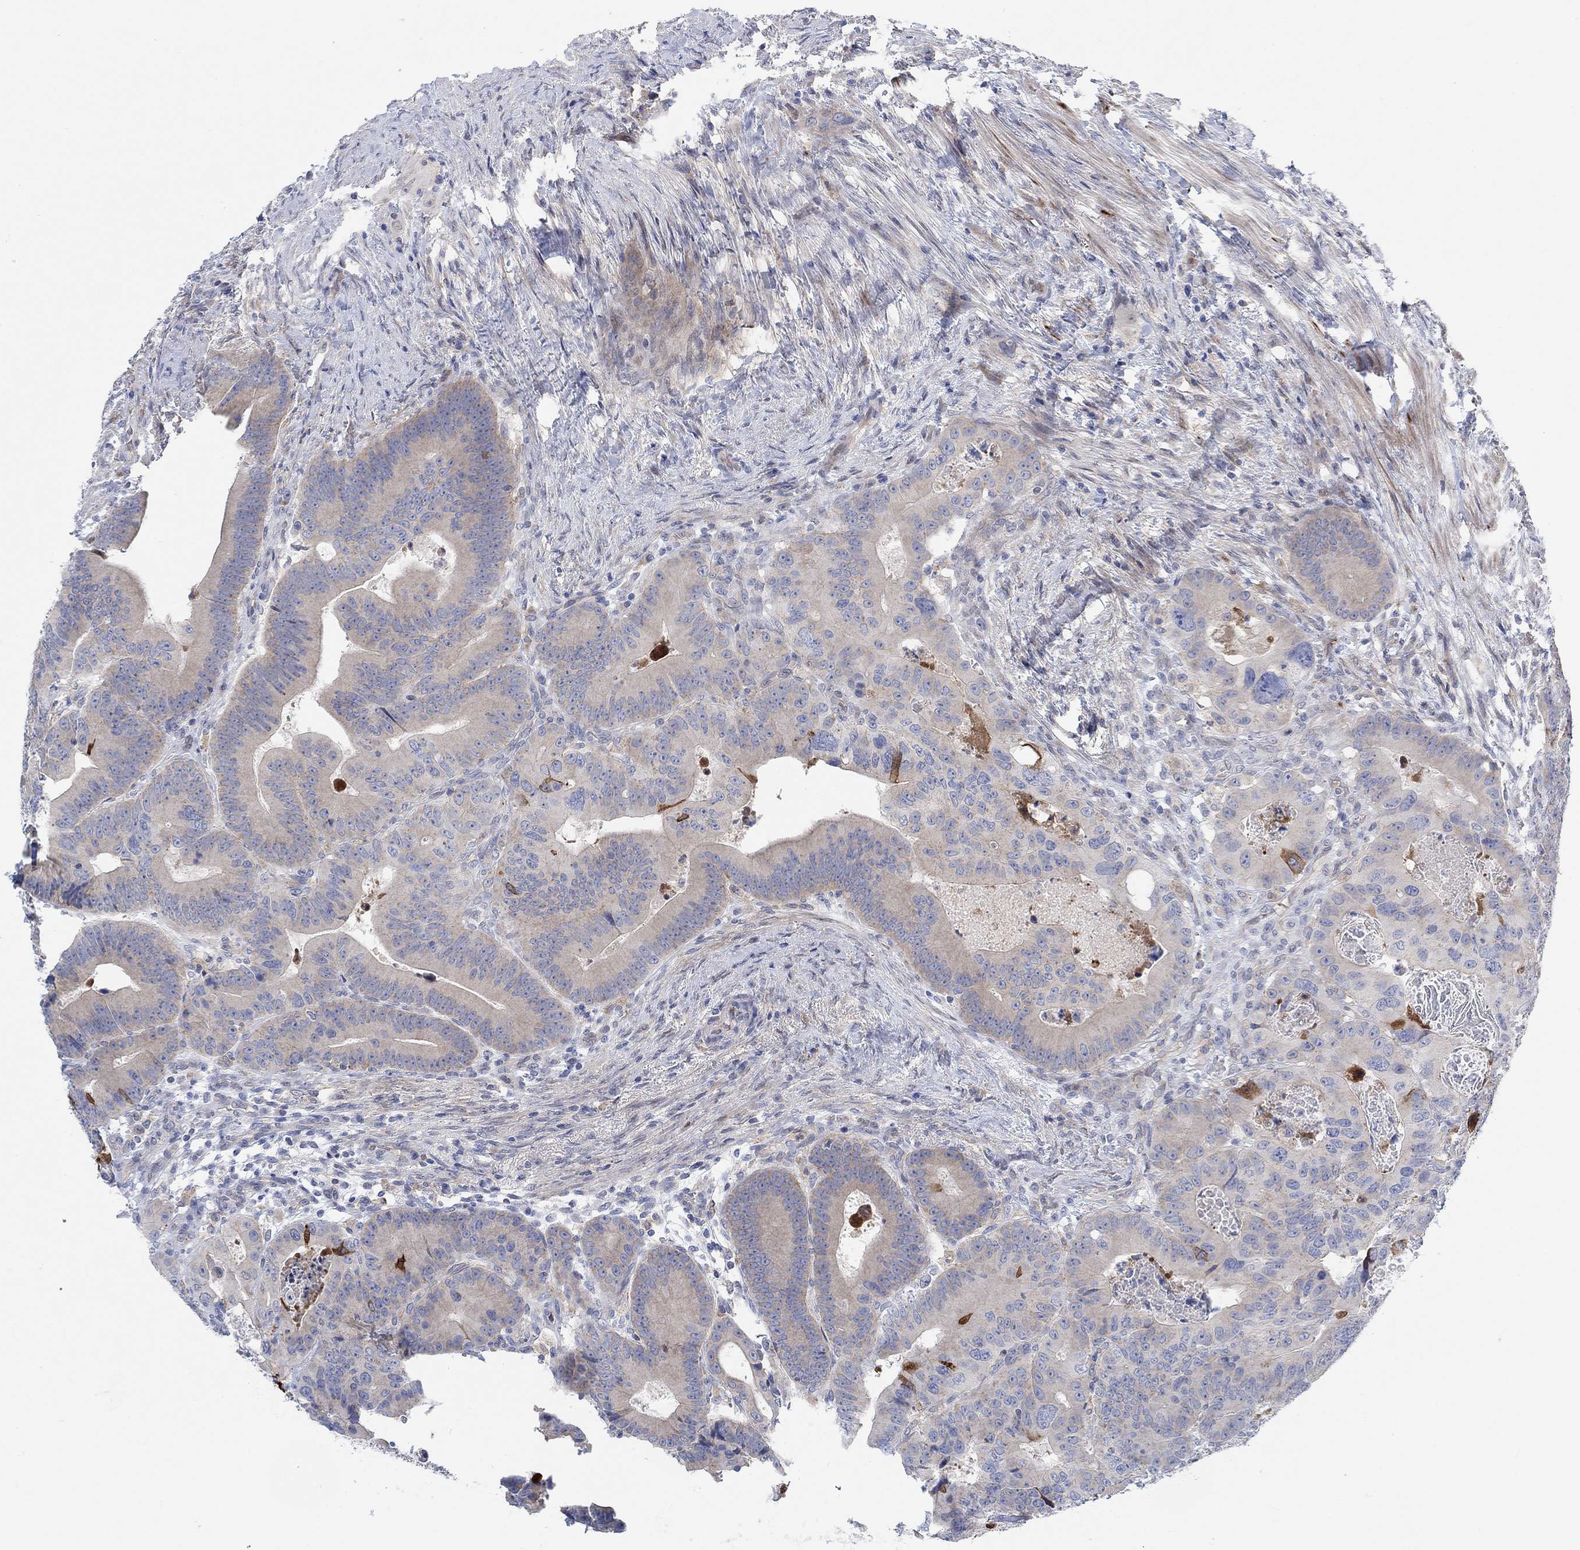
{"staining": {"intensity": "weak", "quantity": "<25%", "location": "cytoplasmic/membranous"}, "tissue": "colorectal cancer", "cell_type": "Tumor cells", "image_type": "cancer", "snomed": [{"axis": "morphology", "description": "Adenocarcinoma, NOS"}, {"axis": "topography", "description": "Rectum"}], "caption": "A histopathology image of colorectal cancer stained for a protein displays no brown staining in tumor cells. (DAB IHC with hematoxylin counter stain).", "gene": "PMFBP1", "patient": {"sex": "male", "age": 64}}